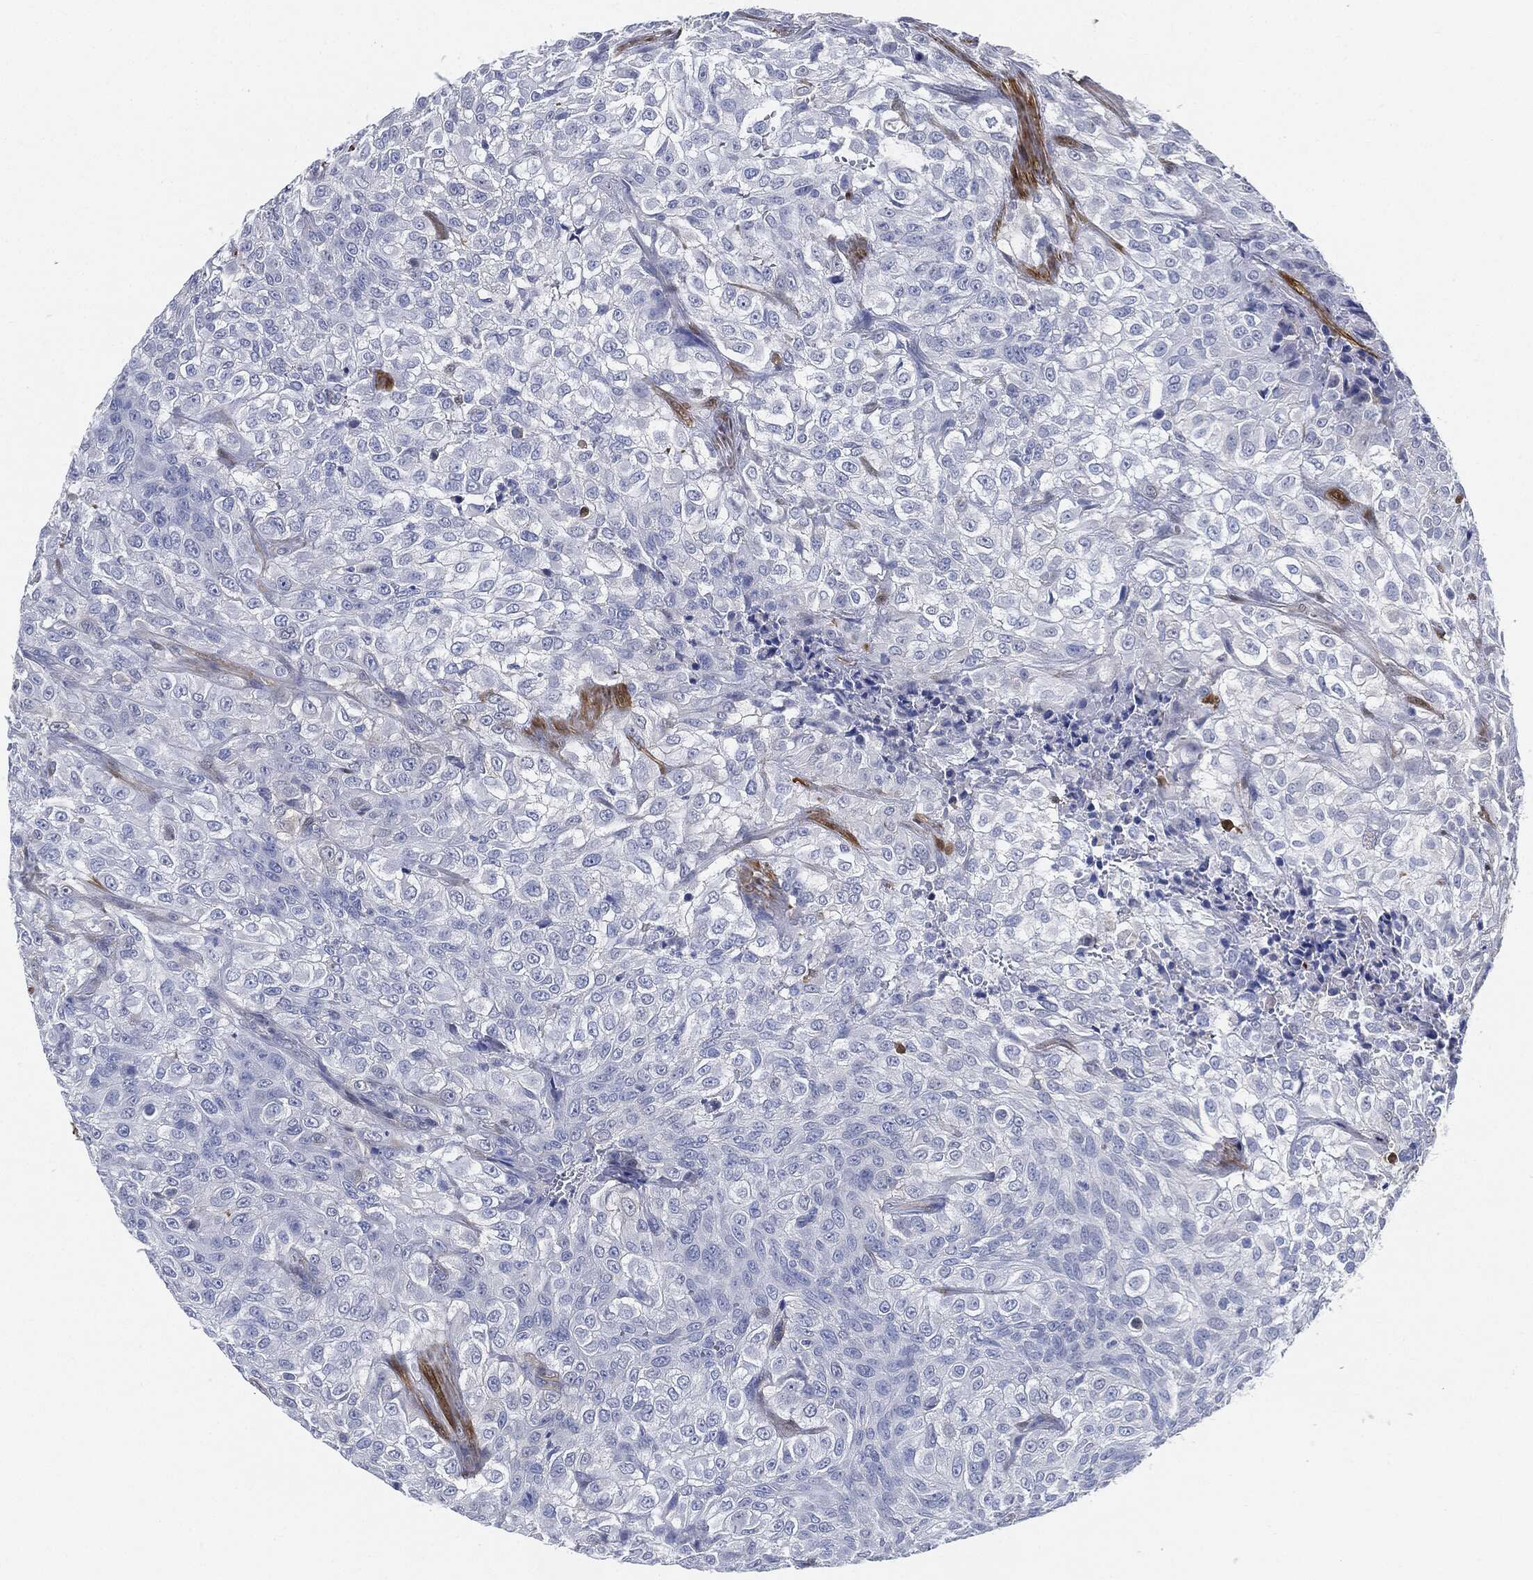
{"staining": {"intensity": "negative", "quantity": "none", "location": "none"}, "tissue": "urothelial cancer", "cell_type": "Tumor cells", "image_type": "cancer", "snomed": [{"axis": "morphology", "description": "Urothelial carcinoma, High grade"}, {"axis": "topography", "description": "Urinary bladder"}], "caption": "Urothelial cancer stained for a protein using immunohistochemistry (IHC) shows no staining tumor cells.", "gene": "TAGLN", "patient": {"sex": "male", "age": 56}}